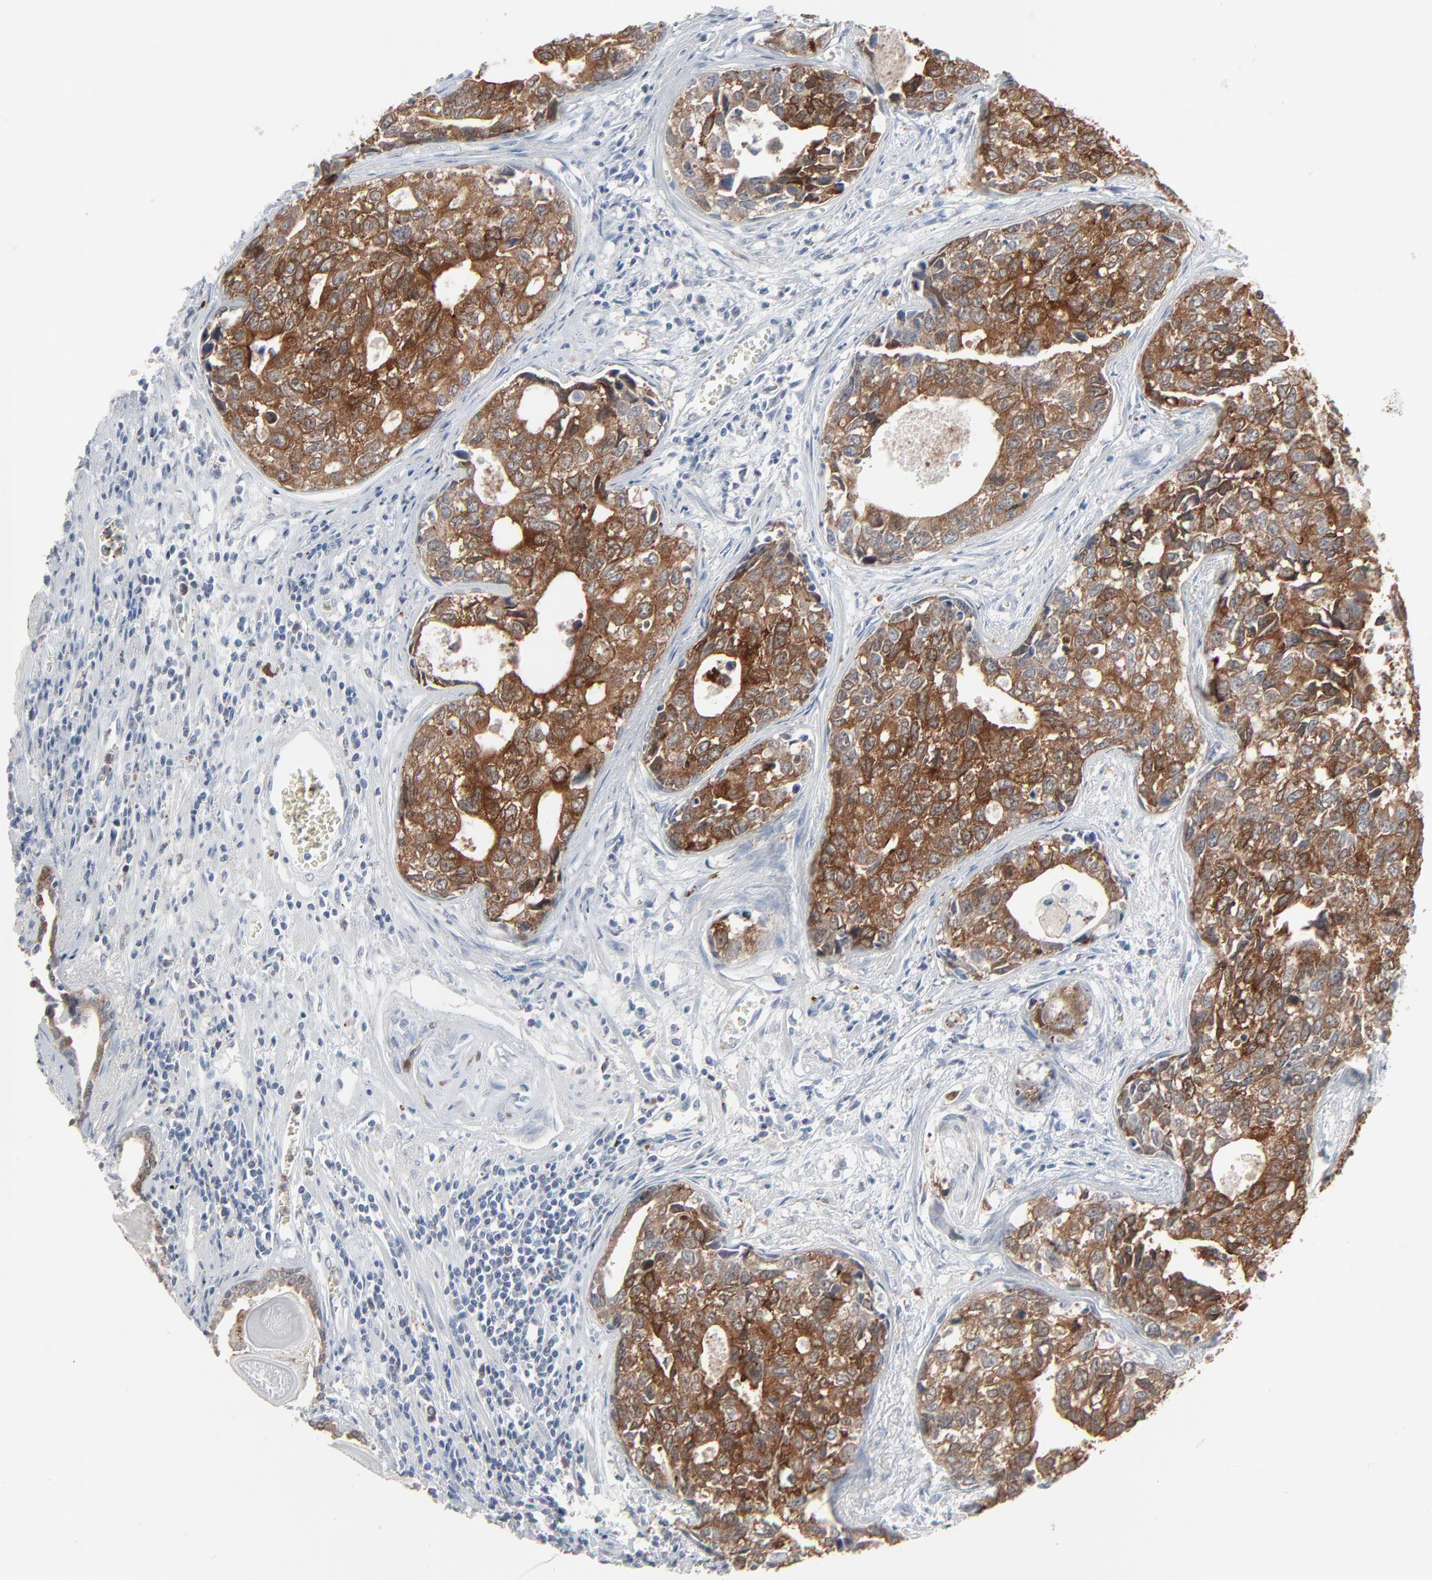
{"staining": {"intensity": "strong", "quantity": ">75%", "location": "cytoplasmic/membranous"}, "tissue": "urothelial cancer", "cell_type": "Tumor cells", "image_type": "cancer", "snomed": [{"axis": "morphology", "description": "Urothelial carcinoma, High grade"}, {"axis": "topography", "description": "Urinary bladder"}], "caption": "Tumor cells show high levels of strong cytoplasmic/membranous expression in approximately >75% of cells in human high-grade urothelial carcinoma.", "gene": "PHGDH", "patient": {"sex": "male", "age": 81}}